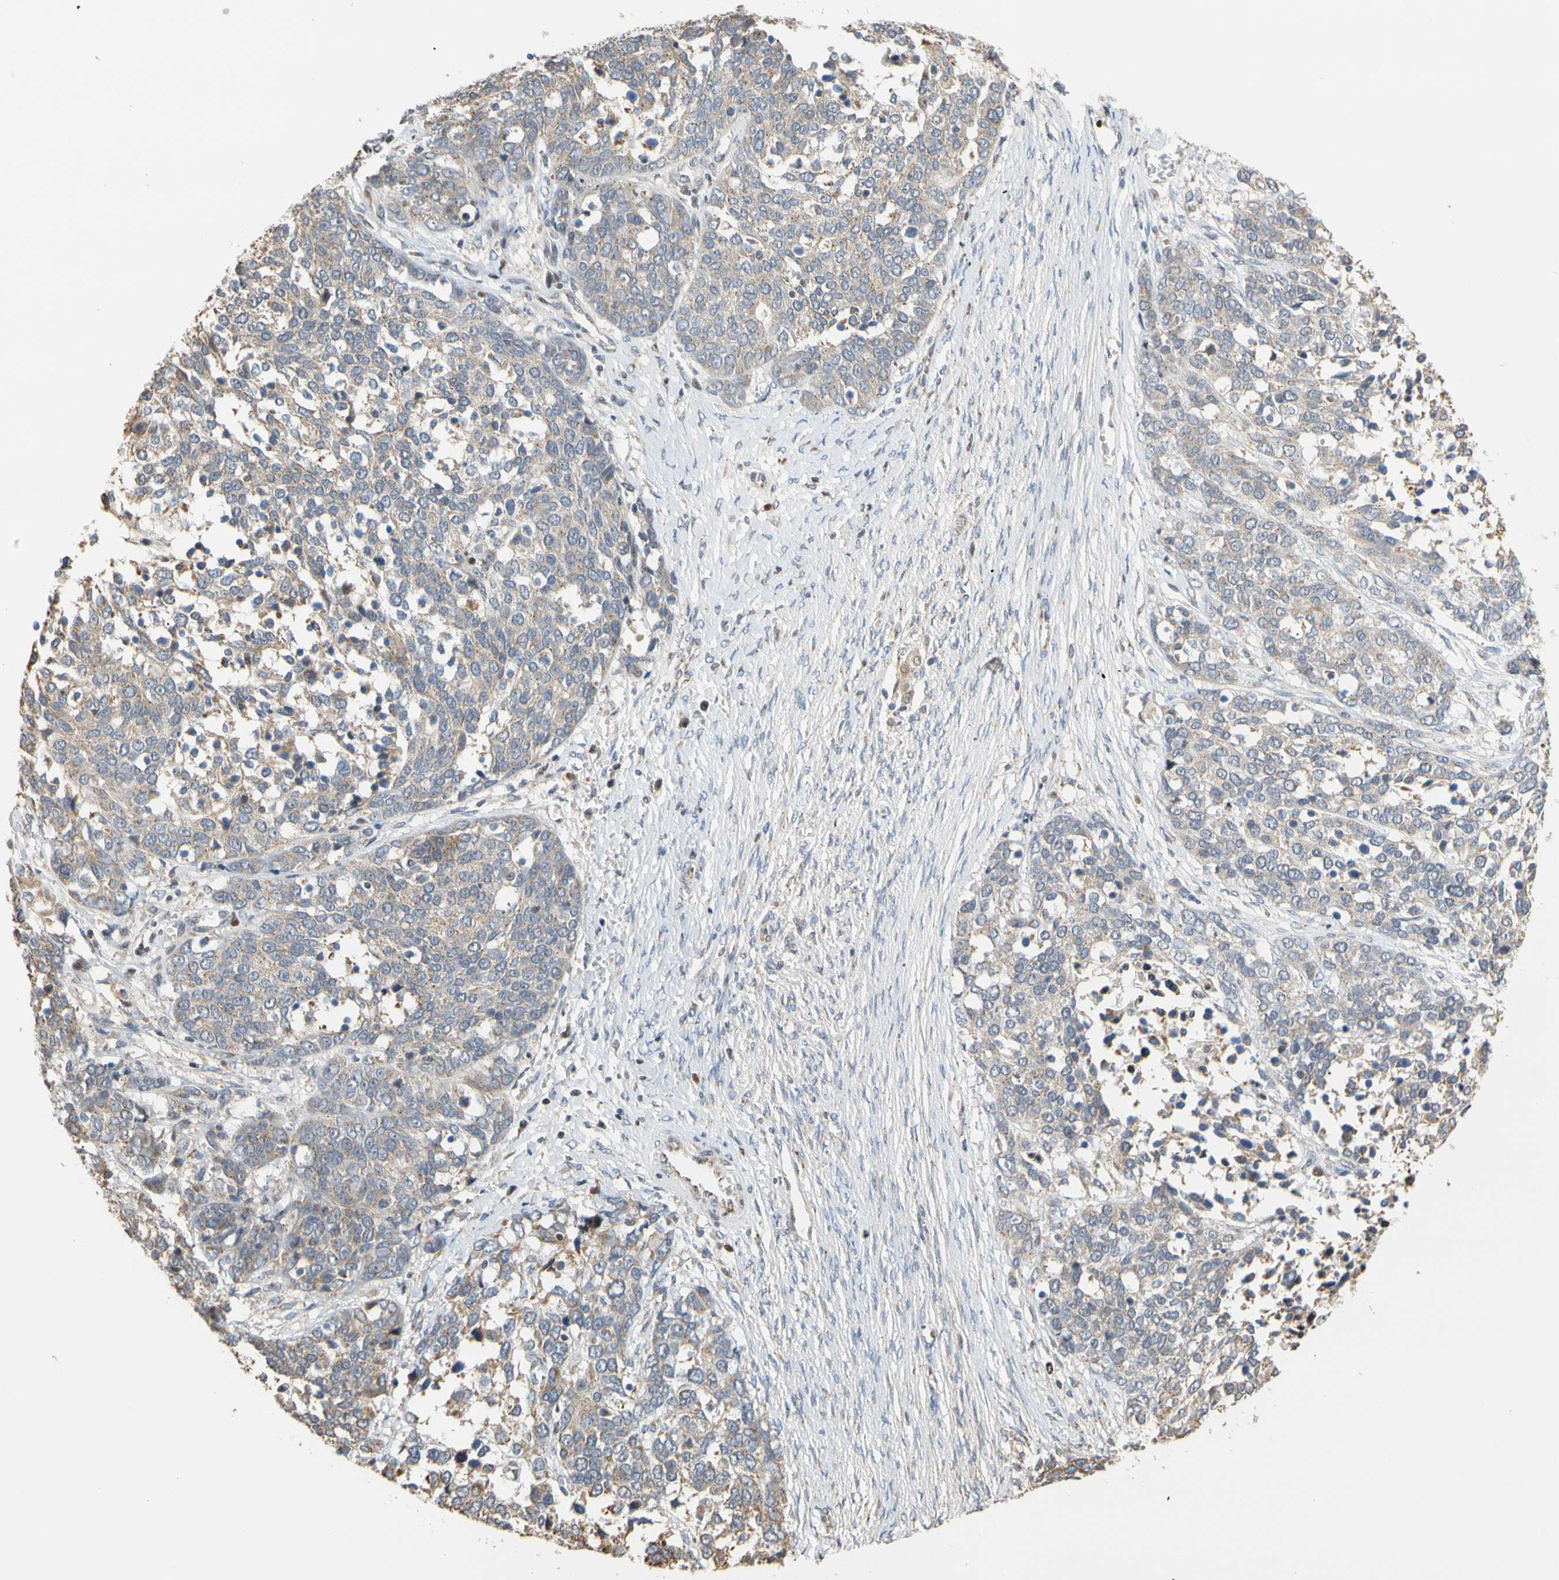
{"staining": {"intensity": "moderate", "quantity": "25%-75%", "location": "cytoplasmic/membranous"}, "tissue": "ovarian cancer", "cell_type": "Tumor cells", "image_type": "cancer", "snomed": [{"axis": "morphology", "description": "Cystadenocarcinoma, serous, NOS"}, {"axis": "topography", "description": "Ovary"}], "caption": "Human serous cystadenocarcinoma (ovarian) stained with a brown dye exhibits moderate cytoplasmic/membranous positive staining in about 25%-75% of tumor cells.", "gene": "IP6K2", "patient": {"sex": "female", "age": 44}}